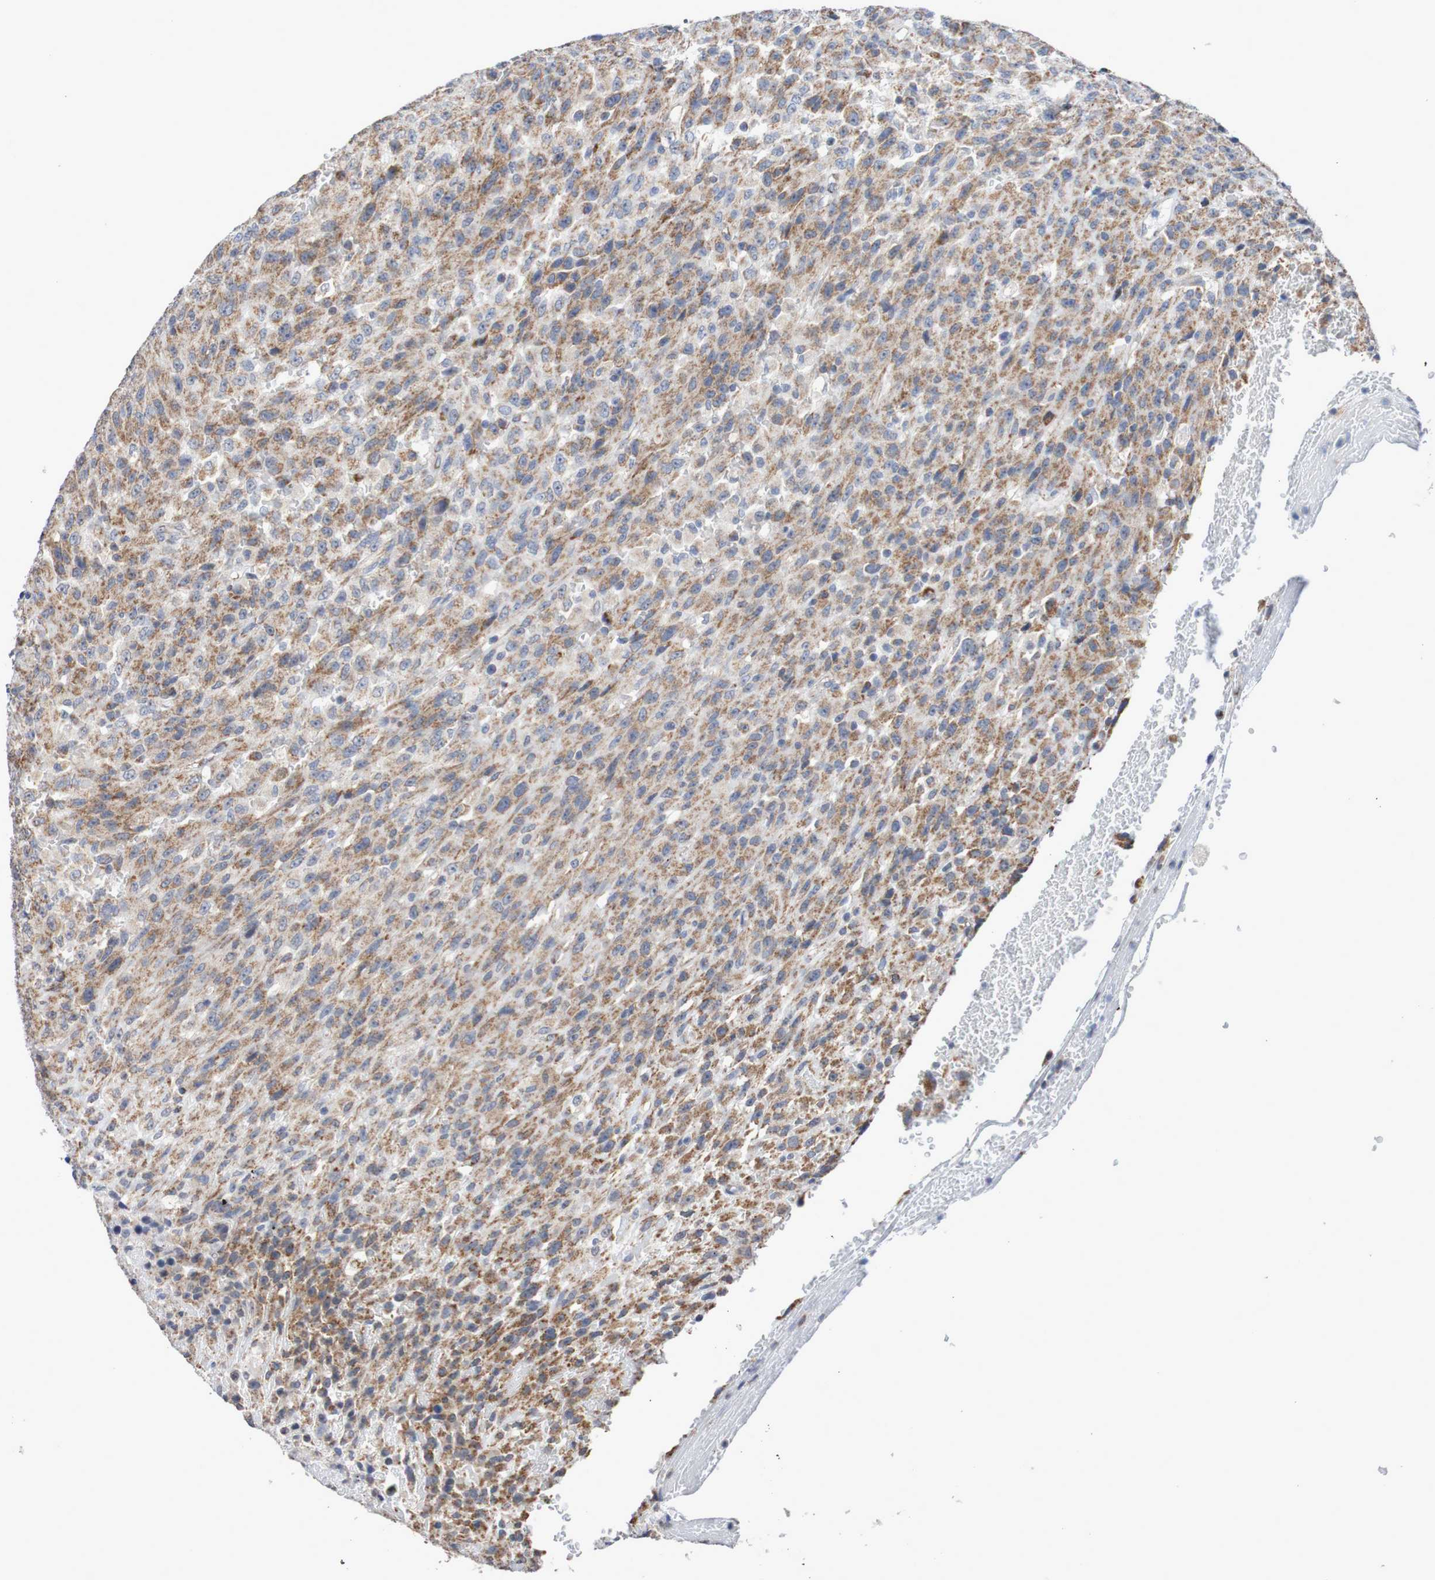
{"staining": {"intensity": "moderate", "quantity": ">75%", "location": "cytoplasmic/membranous"}, "tissue": "urothelial cancer", "cell_type": "Tumor cells", "image_type": "cancer", "snomed": [{"axis": "morphology", "description": "Urothelial carcinoma, High grade"}, {"axis": "topography", "description": "Urinary bladder"}], "caption": "This photomicrograph exhibits immunohistochemistry (IHC) staining of human urothelial carcinoma (high-grade), with medium moderate cytoplasmic/membranous expression in approximately >75% of tumor cells.", "gene": "DVL1", "patient": {"sex": "male", "age": 66}}